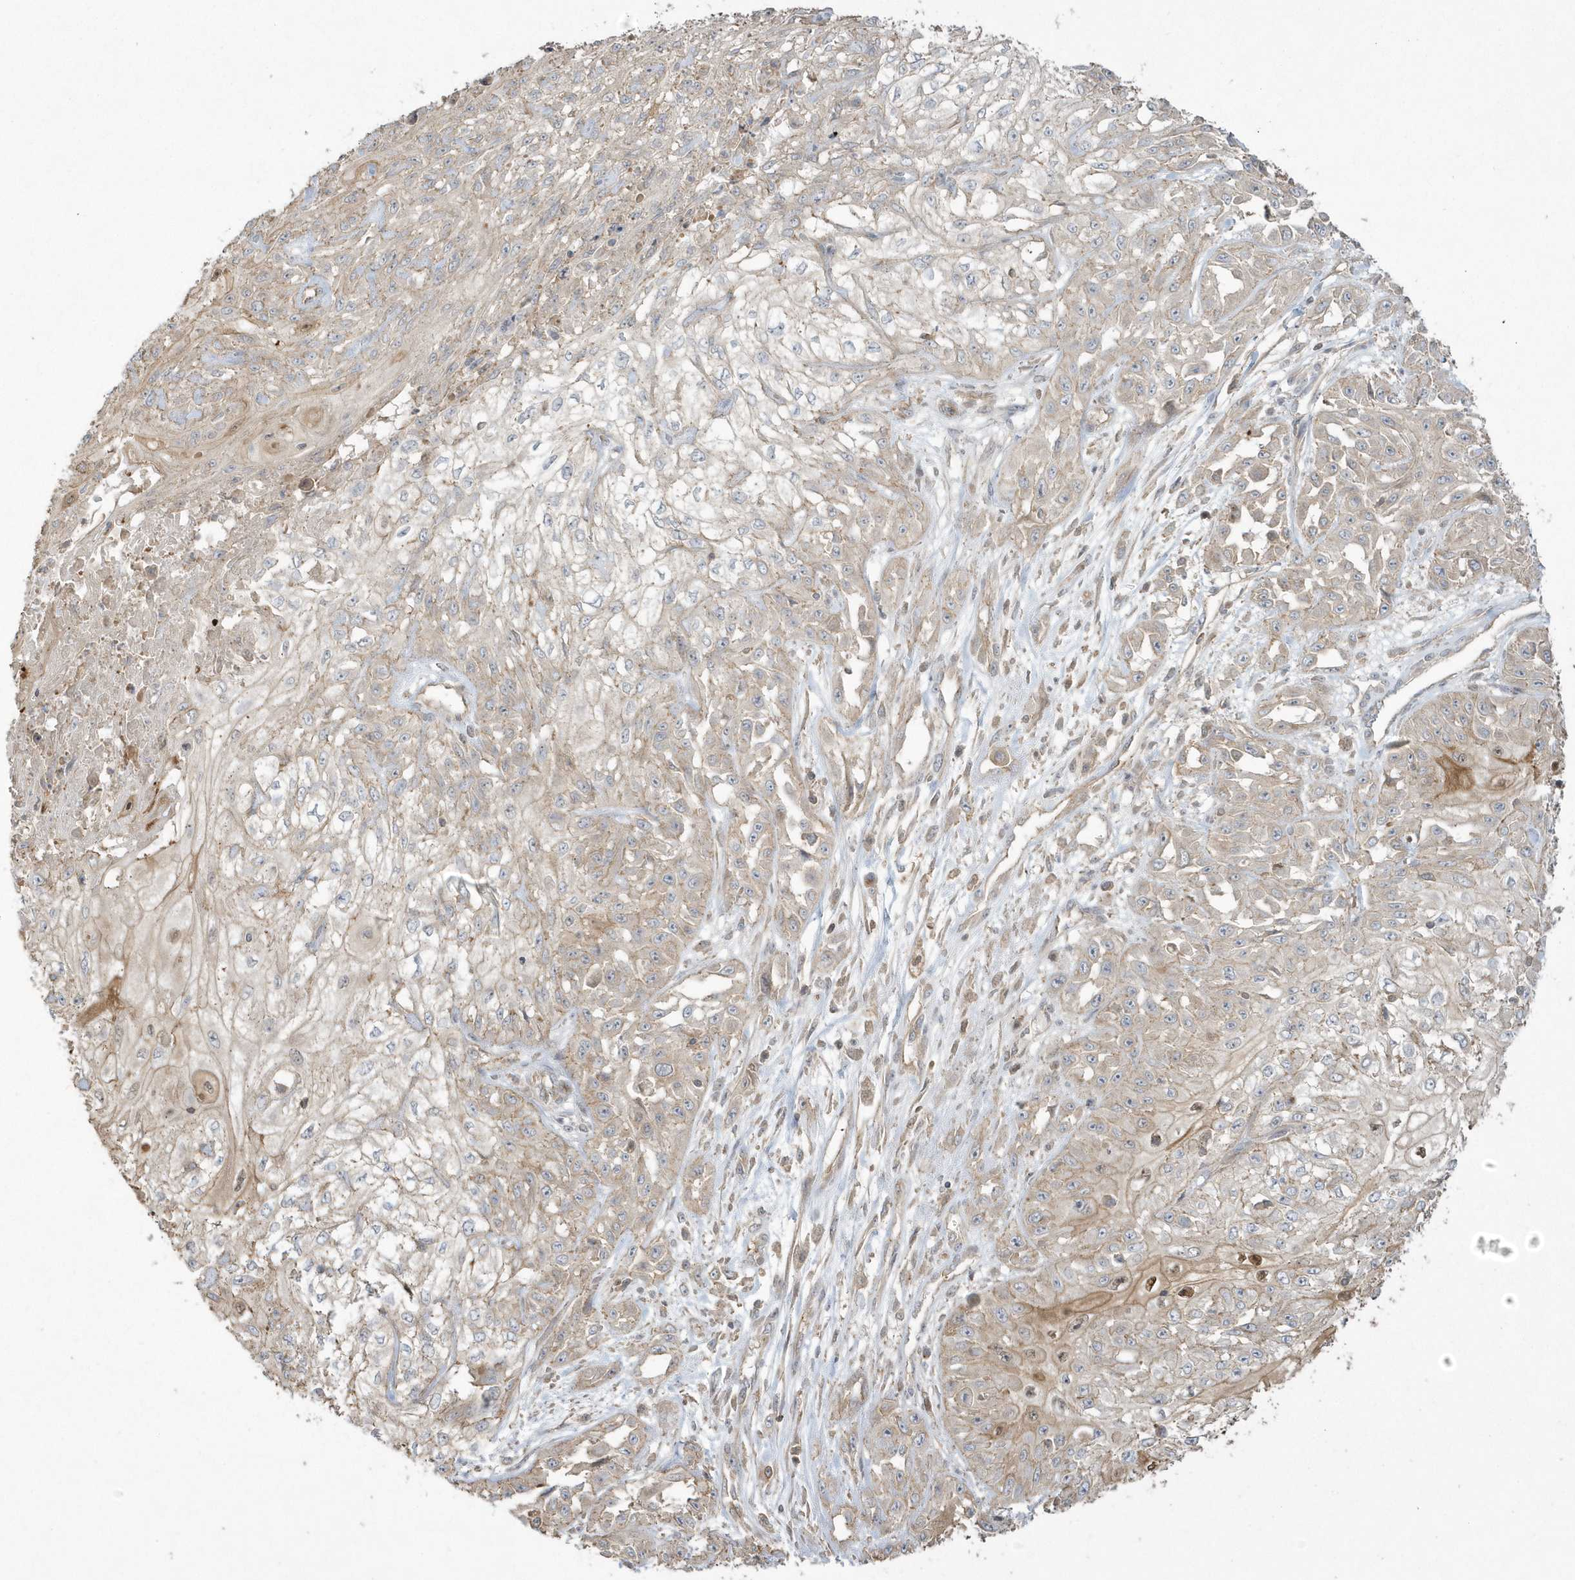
{"staining": {"intensity": "weak", "quantity": "<25%", "location": "cytoplasmic/membranous"}, "tissue": "skin cancer", "cell_type": "Tumor cells", "image_type": "cancer", "snomed": [{"axis": "morphology", "description": "Squamous cell carcinoma, NOS"}, {"axis": "morphology", "description": "Squamous cell carcinoma, metastatic, NOS"}, {"axis": "topography", "description": "Skin"}, {"axis": "topography", "description": "Lymph node"}], "caption": "The micrograph displays no staining of tumor cells in skin cancer (squamous cell carcinoma). (DAB (3,3'-diaminobenzidine) IHC visualized using brightfield microscopy, high magnification).", "gene": "ARMC8", "patient": {"sex": "male", "age": 75}}